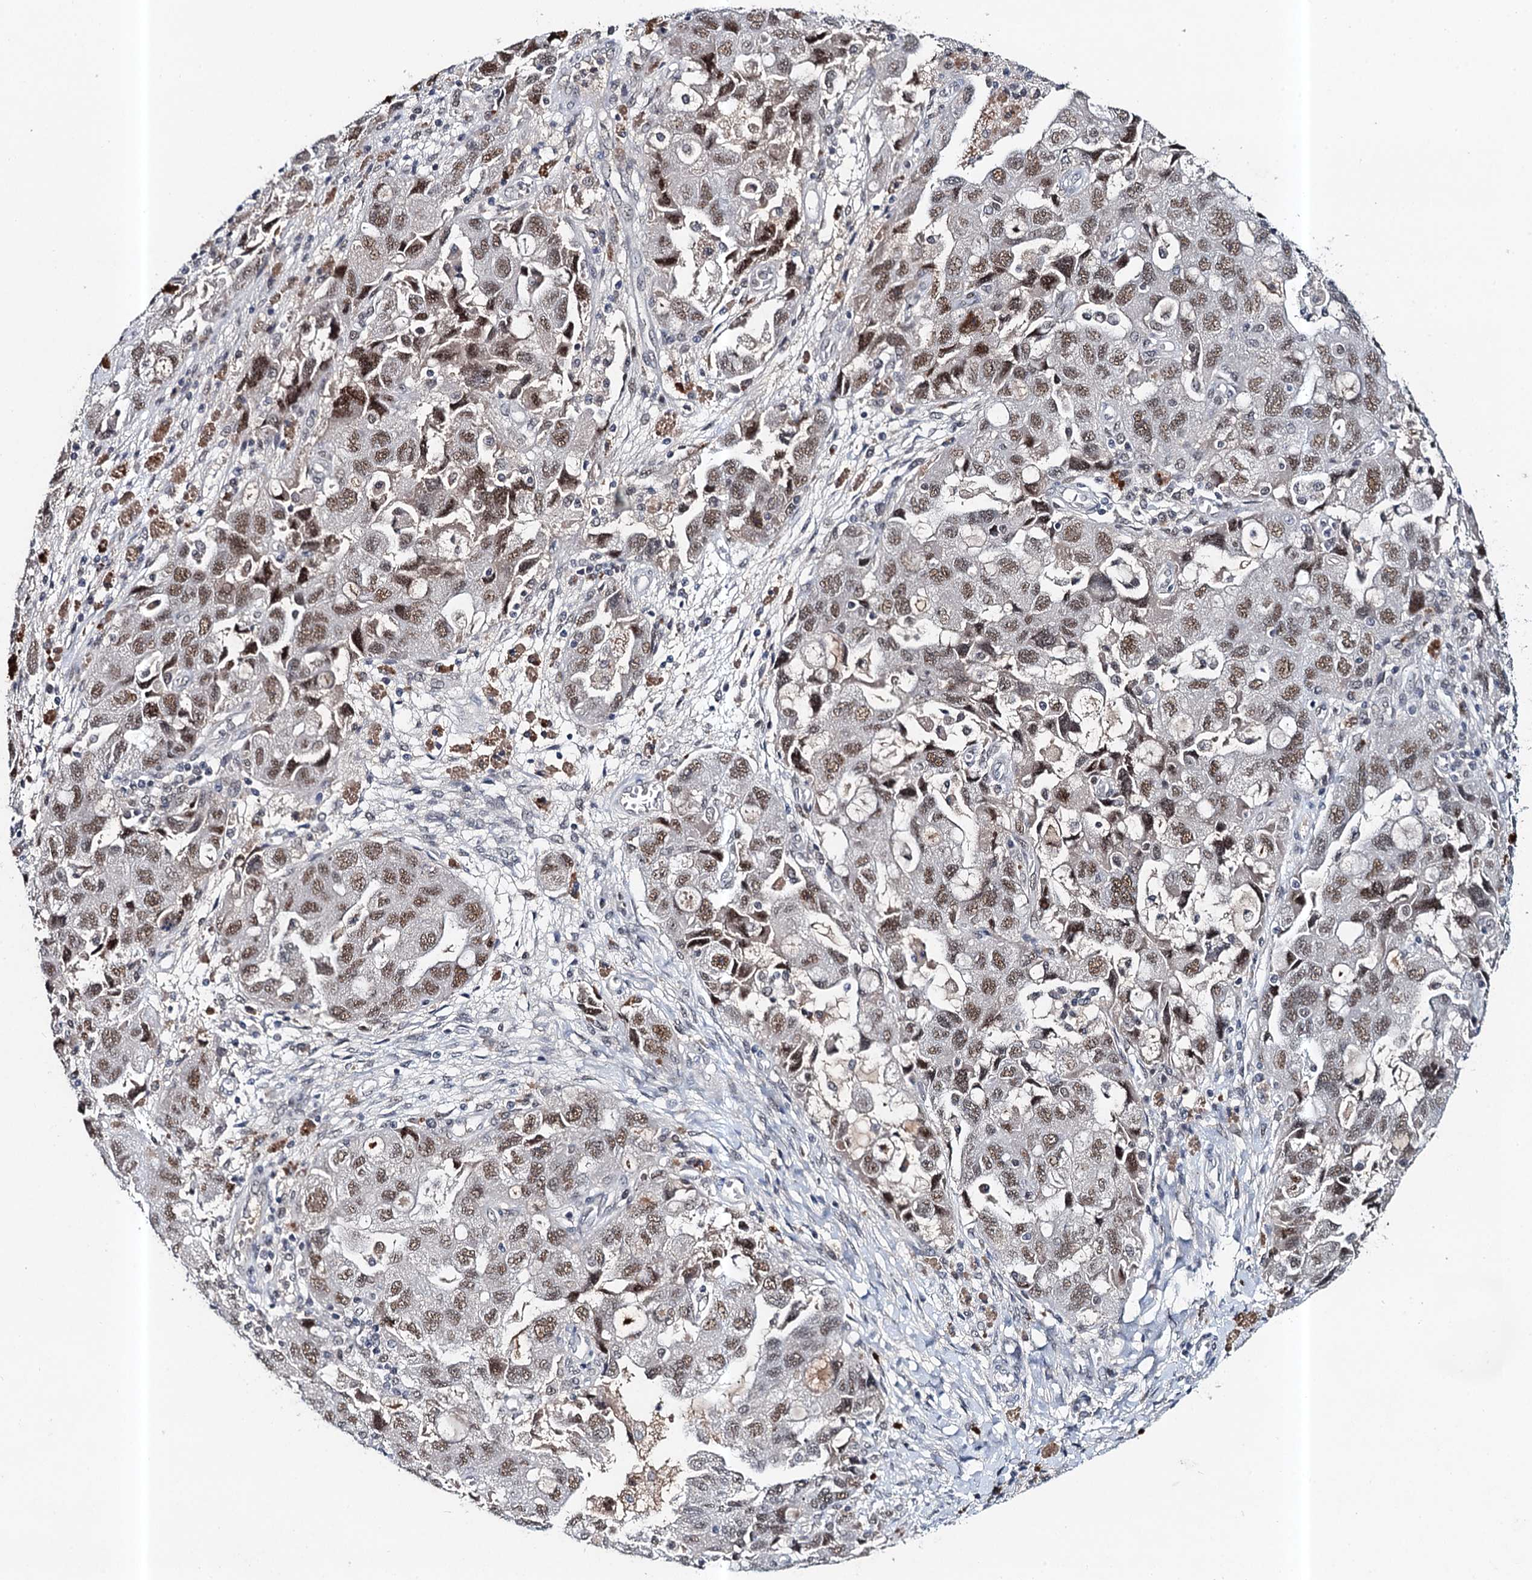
{"staining": {"intensity": "moderate", "quantity": ">75%", "location": "nuclear"}, "tissue": "ovarian cancer", "cell_type": "Tumor cells", "image_type": "cancer", "snomed": [{"axis": "morphology", "description": "Carcinoma, NOS"}, {"axis": "morphology", "description": "Cystadenocarcinoma, serous, NOS"}, {"axis": "topography", "description": "Ovary"}], "caption": "Ovarian serous cystadenocarcinoma tissue reveals moderate nuclear positivity in about >75% of tumor cells, visualized by immunohistochemistry.", "gene": "CSTF3", "patient": {"sex": "female", "age": 69}}